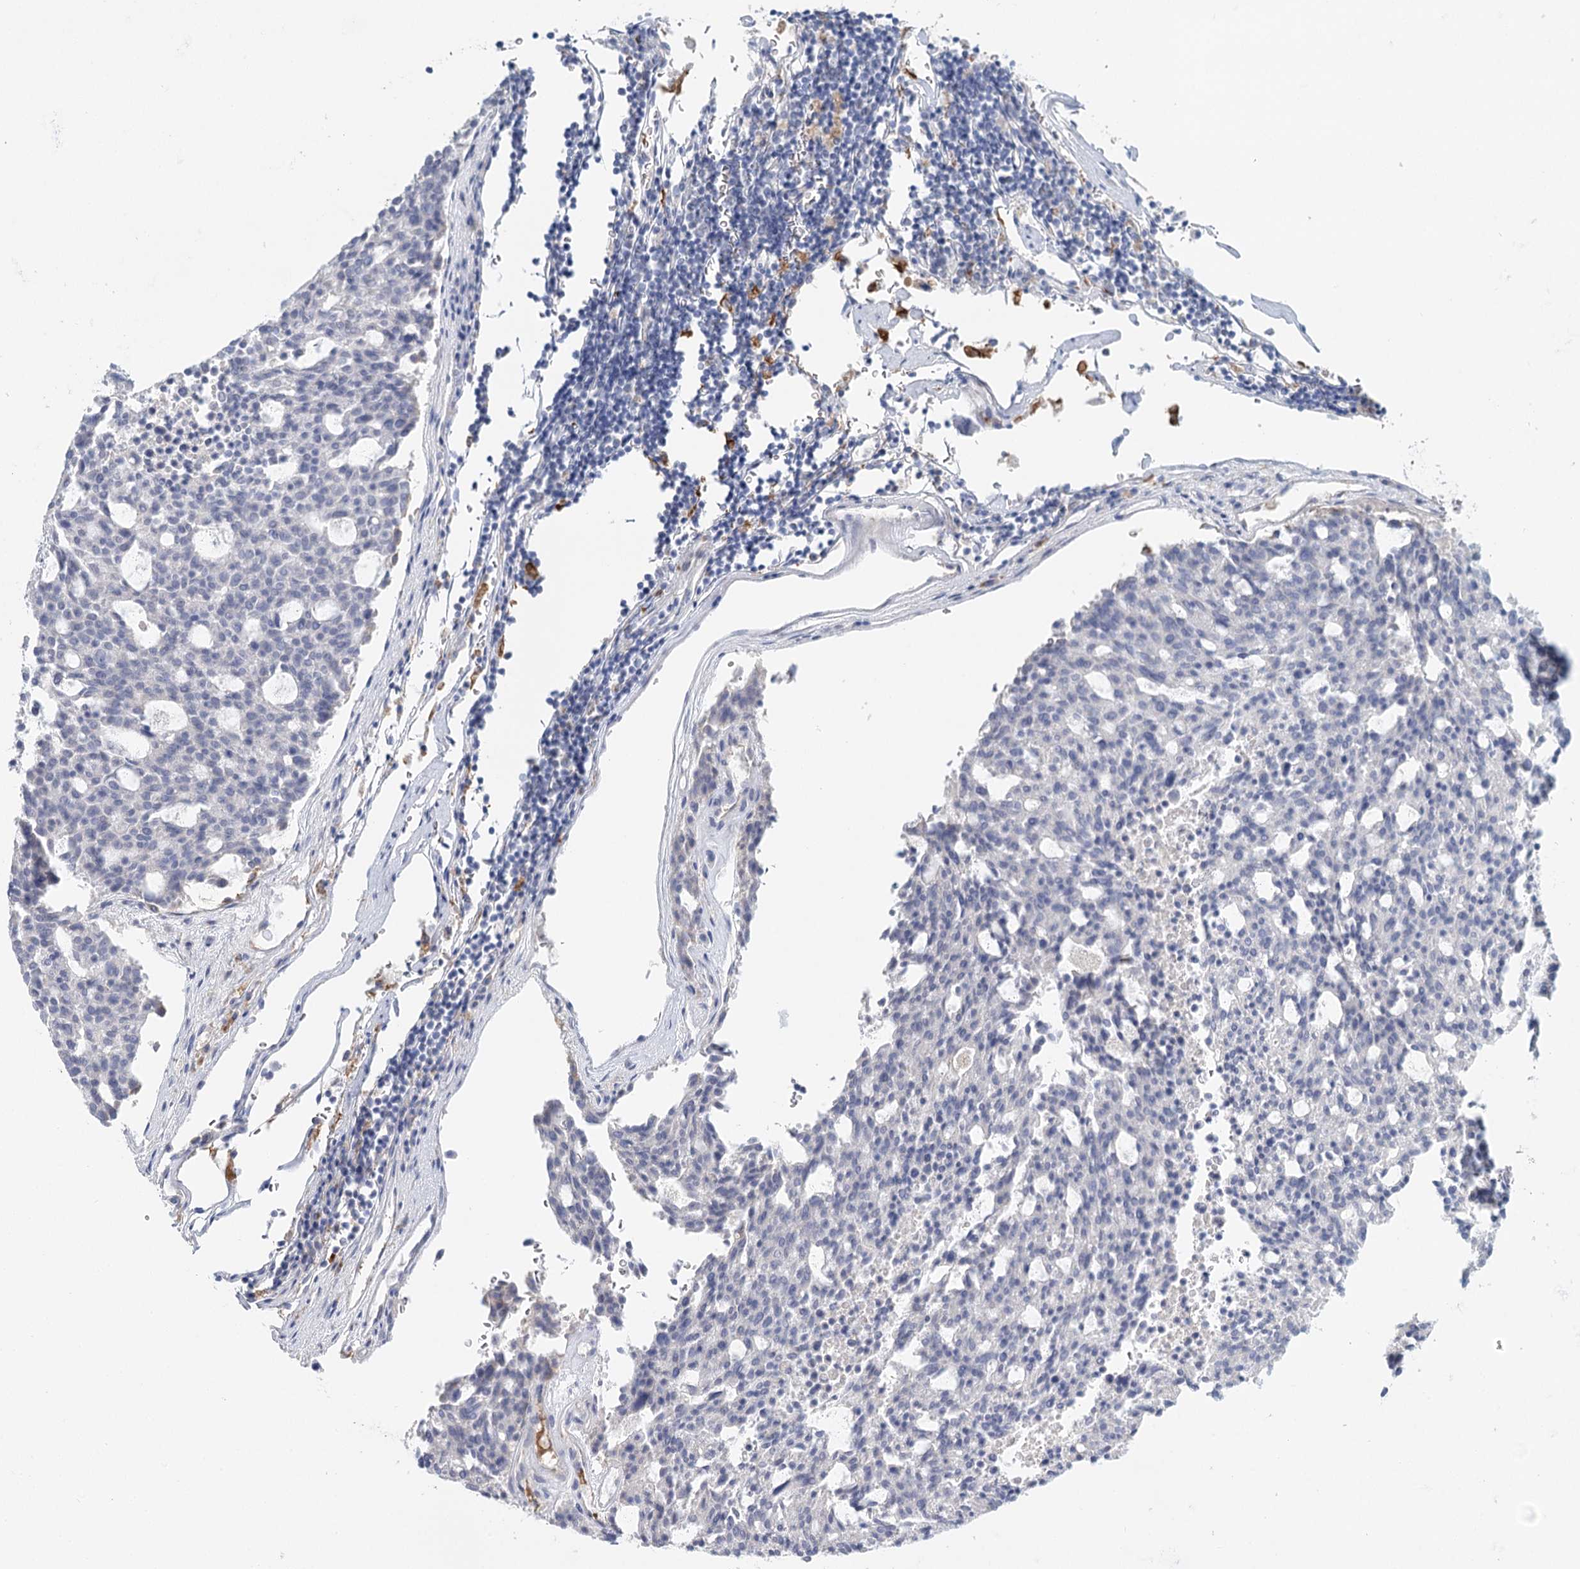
{"staining": {"intensity": "negative", "quantity": "none", "location": "none"}, "tissue": "carcinoid", "cell_type": "Tumor cells", "image_type": "cancer", "snomed": [{"axis": "morphology", "description": "Carcinoid, malignant, NOS"}, {"axis": "topography", "description": "Pancreas"}], "caption": "This image is of malignant carcinoid stained with immunohistochemistry (IHC) to label a protein in brown with the nuclei are counter-stained blue. There is no staining in tumor cells.", "gene": "ARHGAP44", "patient": {"sex": "female", "age": 54}}